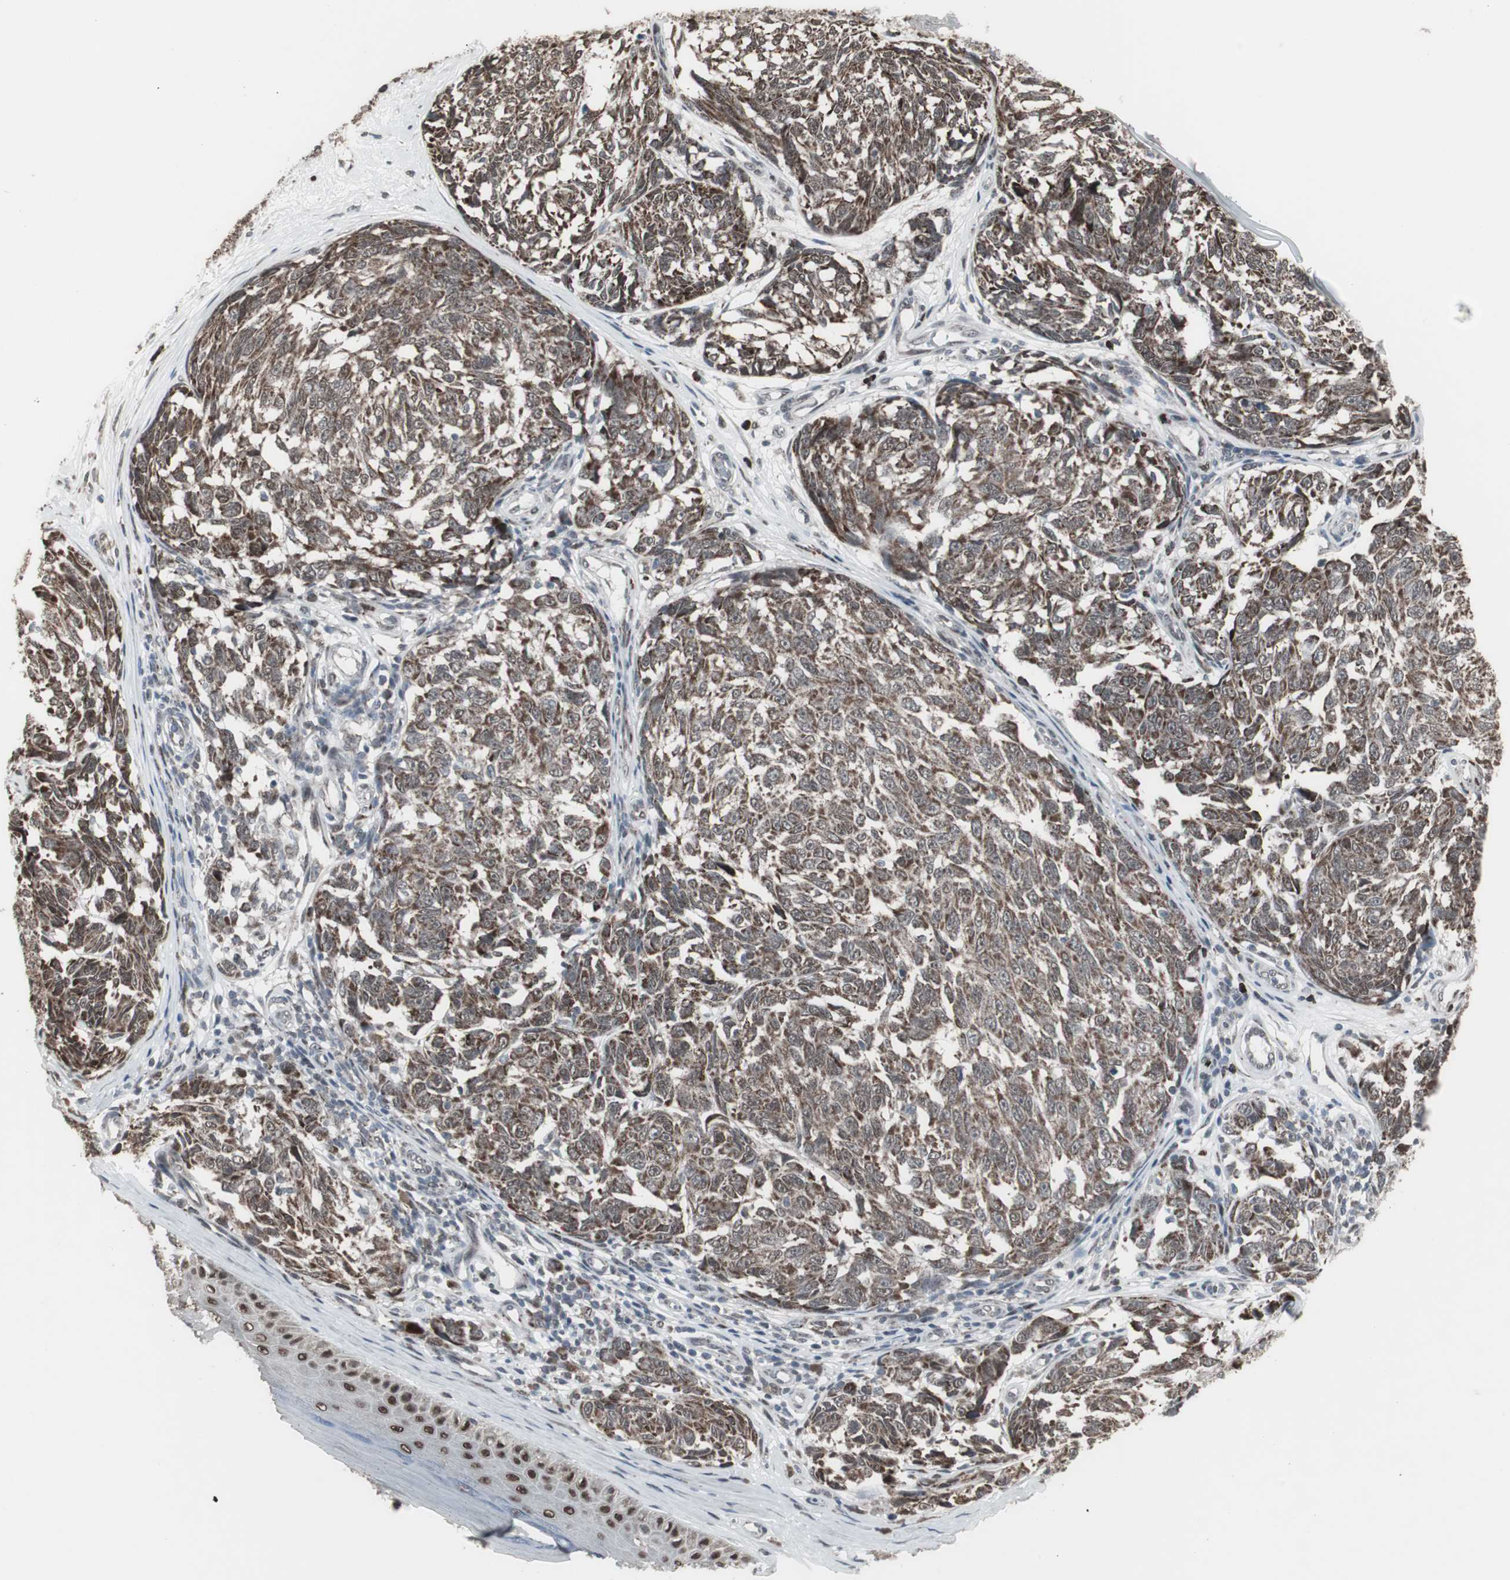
{"staining": {"intensity": "strong", "quantity": ">75%", "location": "cytoplasmic/membranous"}, "tissue": "melanoma", "cell_type": "Tumor cells", "image_type": "cancer", "snomed": [{"axis": "morphology", "description": "Malignant melanoma, NOS"}, {"axis": "topography", "description": "Skin"}], "caption": "Immunohistochemistry (IHC) image of melanoma stained for a protein (brown), which demonstrates high levels of strong cytoplasmic/membranous staining in about >75% of tumor cells.", "gene": "RXRA", "patient": {"sex": "female", "age": 64}}